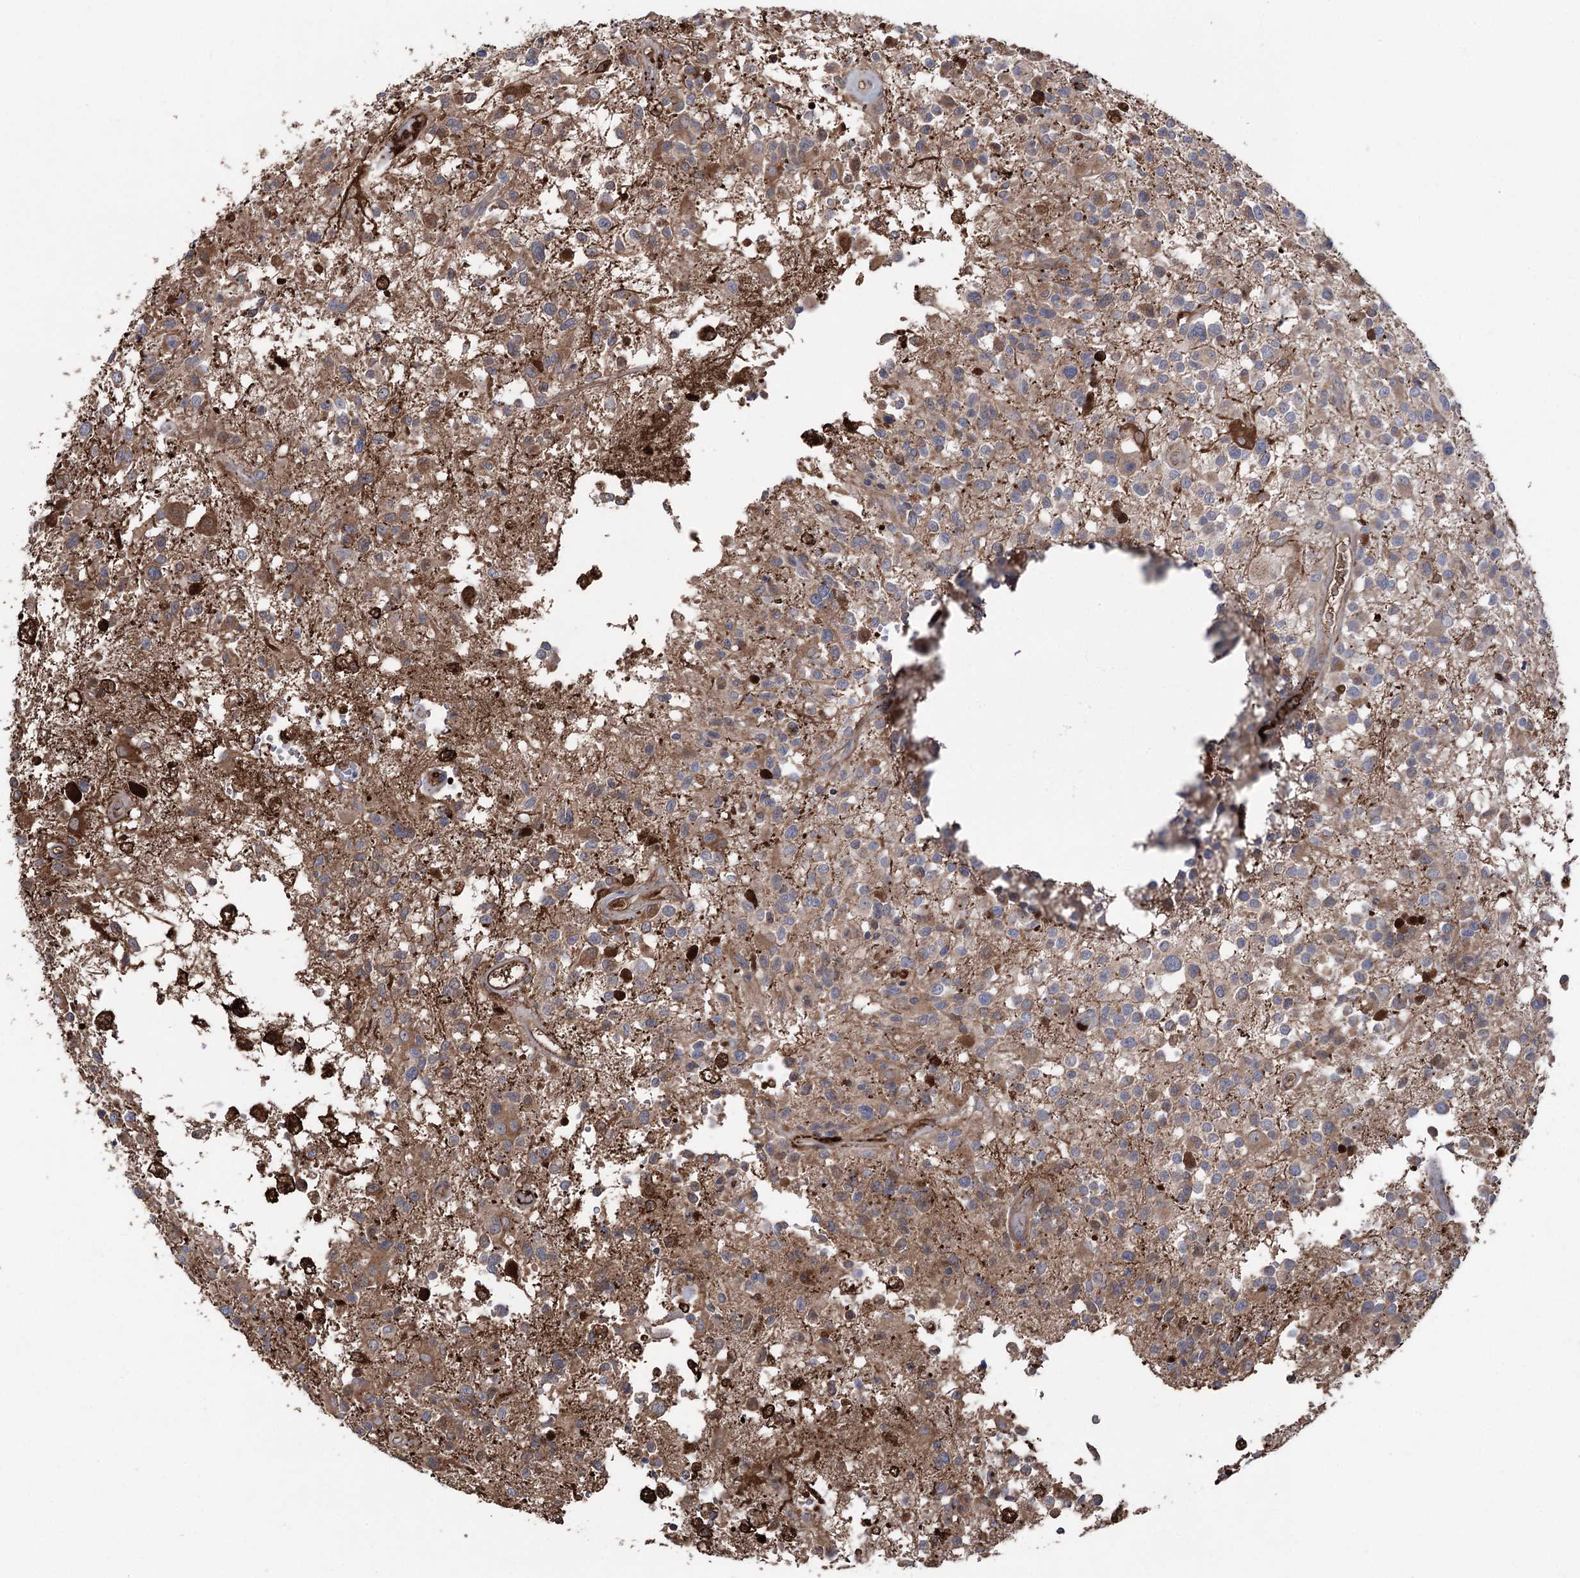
{"staining": {"intensity": "weak", "quantity": "25%-75%", "location": "cytoplasmic/membranous"}, "tissue": "glioma", "cell_type": "Tumor cells", "image_type": "cancer", "snomed": [{"axis": "morphology", "description": "Glioma, malignant, High grade"}, {"axis": "morphology", "description": "Glioblastoma, NOS"}, {"axis": "topography", "description": "Brain"}], "caption": "Brown immunohistochemical staining in human glioma shows weak cytoplasmic/membranous expression in about 25%-75% of tumor cells. (brown staining indicates protein expression, while blue staining denotes nuclei).", "gene": "OTUD1", "patient": {"sex": "male", "age": 60}}